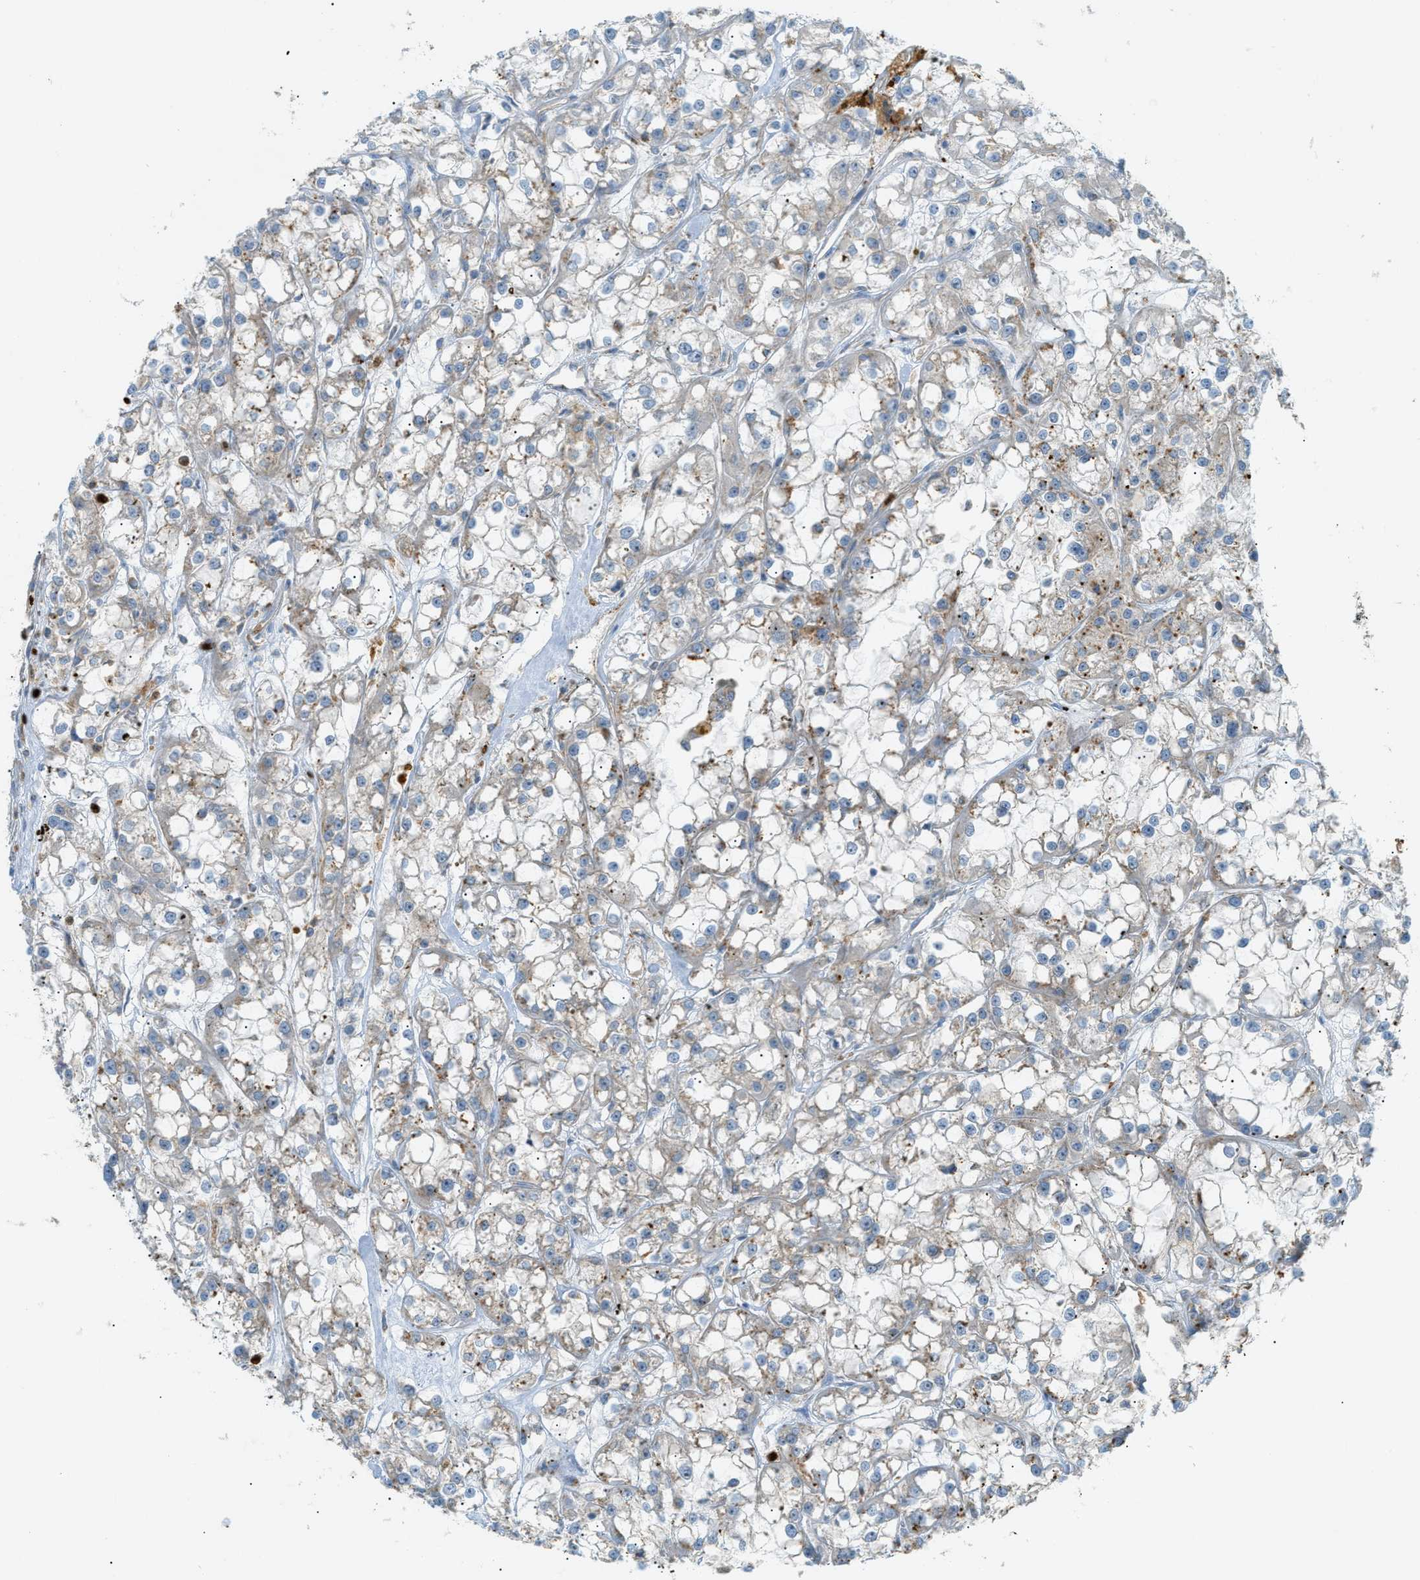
{"staining": {"intensity": "moderate", "quantity": "25%-75%", "location": "cytoplasmic/membranous"}, "tissue": "renal cancer", "cell_type": "Tumor cells", "image_type": "cancer", "snomed": [{"axis": "morphology", "description": "Adenocarcinoma, NOS"}, {"axis": "topography", "description": "Kidney"}], "caption": "There is medium levels of moderate cytoplasmic/membranous staining in tumor cells of renal cancer, as demonstrated by immunohistochemical staining (brown color).", "gene": "GRK6", "patient": {"sex": "female", "age": 52}}